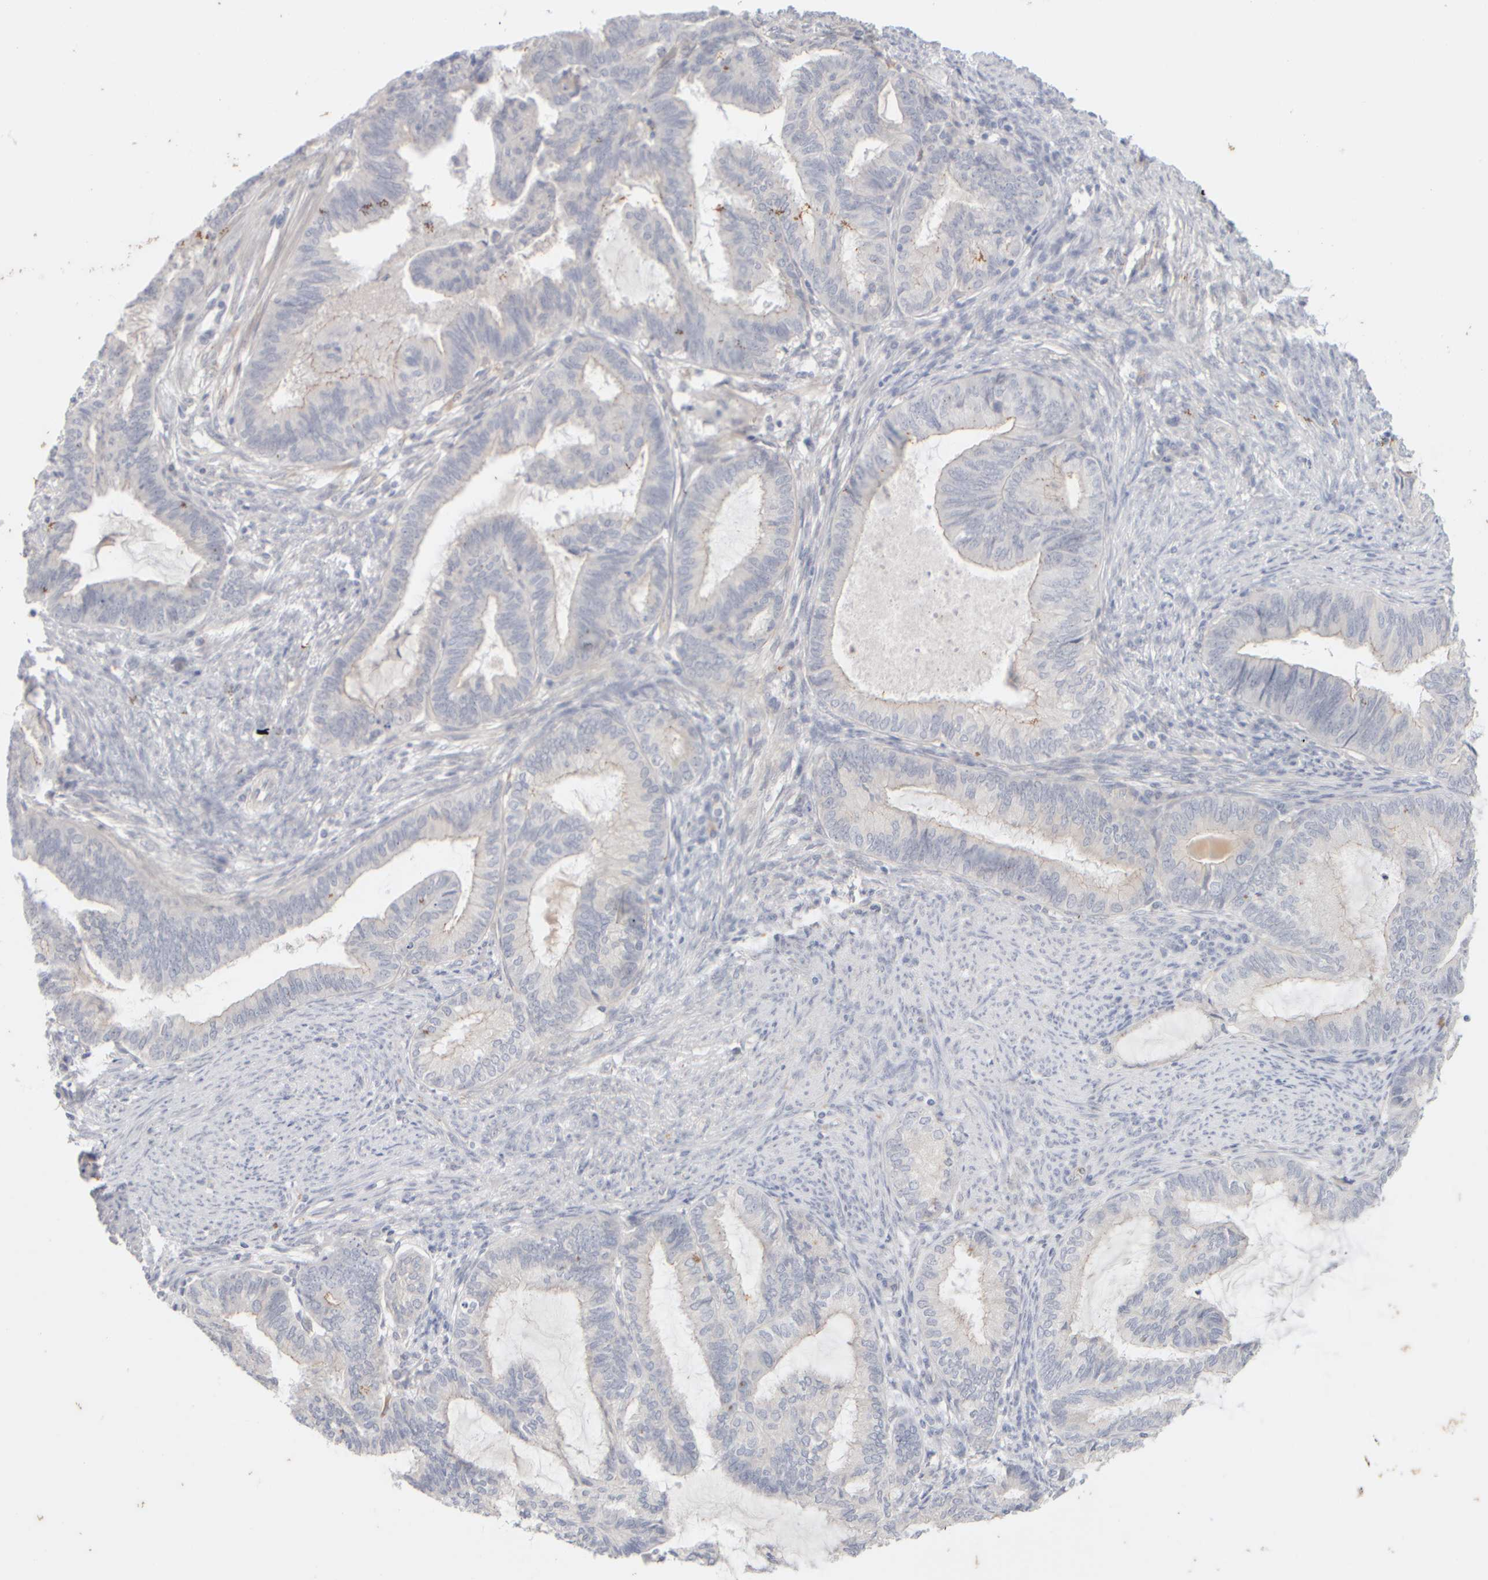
{"staining": {"intensity": "negative", "quantity": "none", "location": "none"}, "tissue": "endometrial cancer", "cell_type": "Tumor cells", "image_type": "cancer", "snomed": [{"axis": "morphology", "description": "Adenocarcinoma, NOS"}, {"axis": "topography", "description": "Endometrium"}], "caption": "Human adenocarcinoma (endometrial) stained for a protein using immunohistochemistry displays no staining in tumor cells.", "gene": "GOPC", "patient": {"sex": "female", "age": 86}}